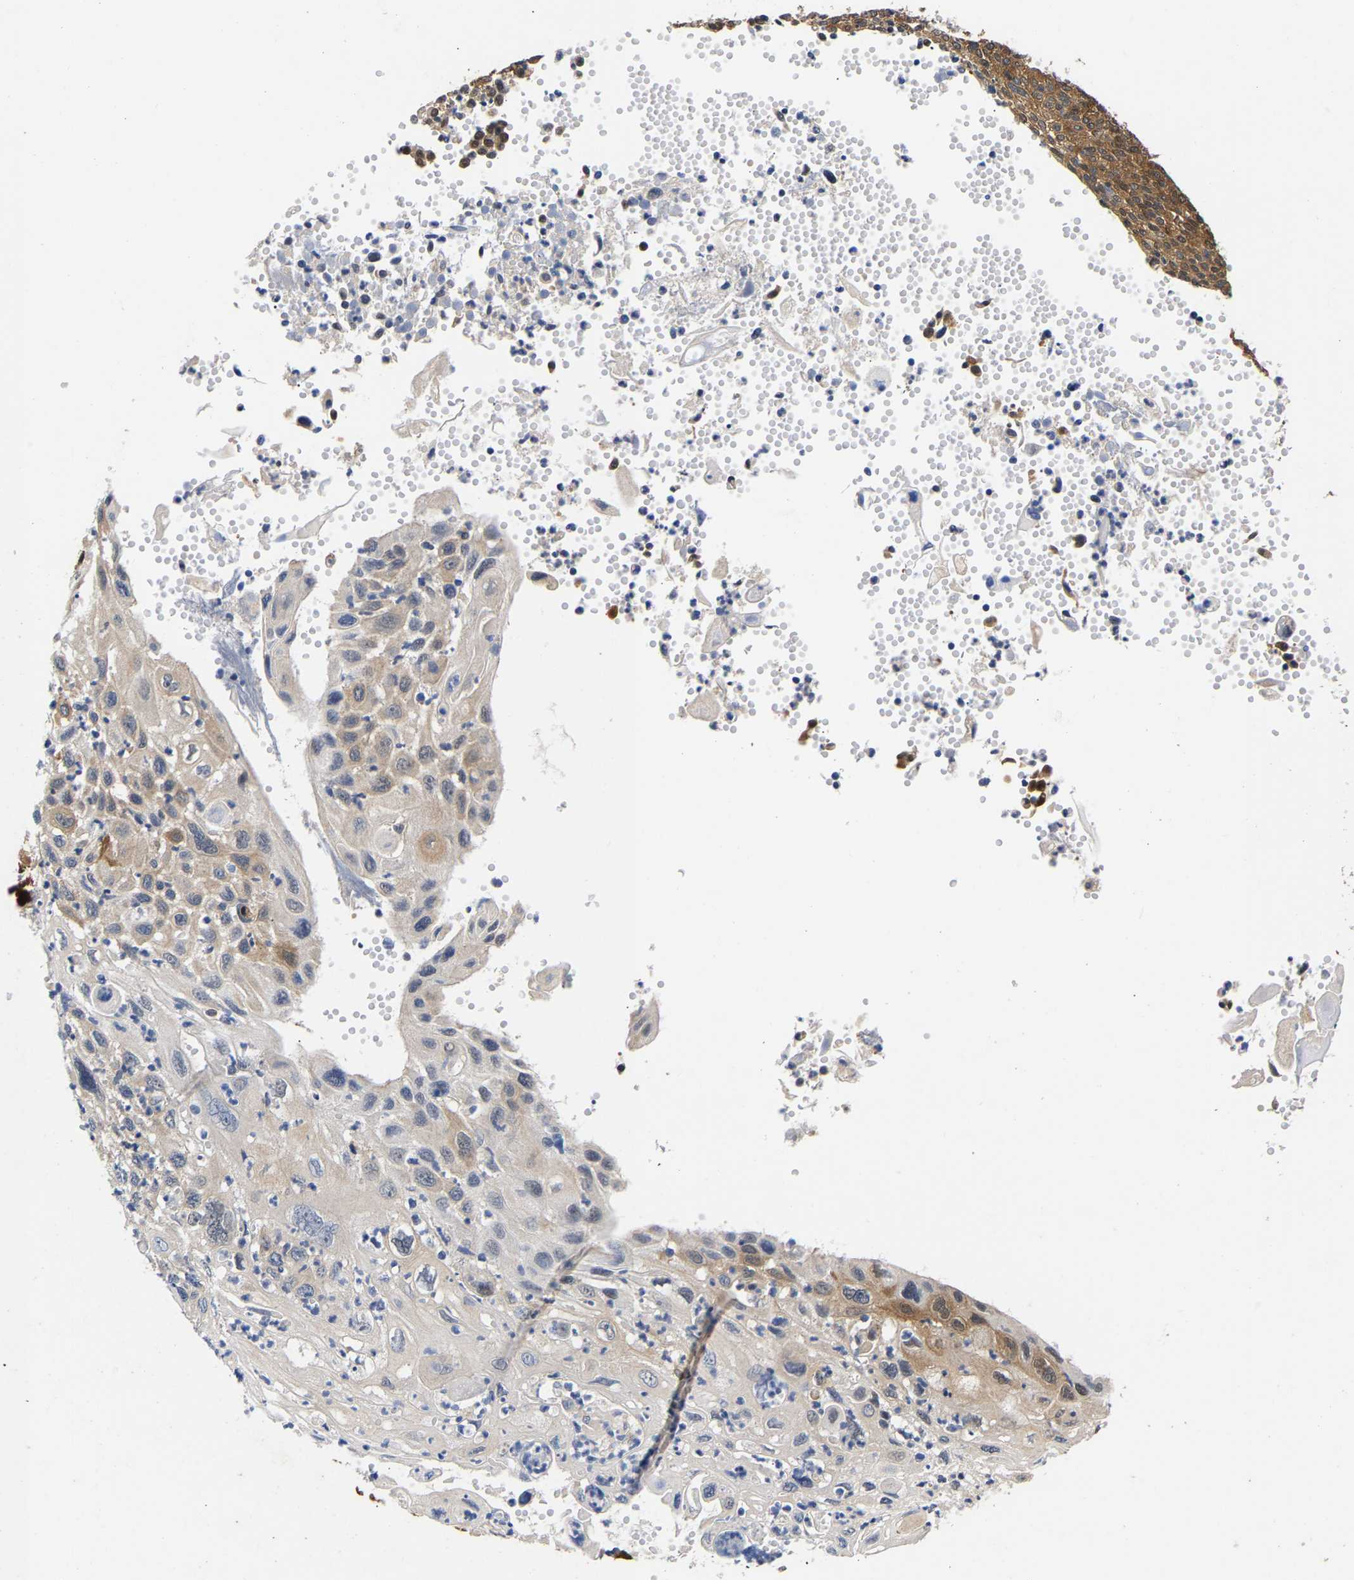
{"staining": {"intensity": "moderate", "quantity": "25%-75%", "location": "cytoplasmic/membranous"}, "tissue": "cervical cancer", "cell_type": "Tumor cells", "image_type": "cancer", "snomed": [{"axis": "morphology", "description": "Squamous cell carcinoma, NOS"}, {"axis": "topography", "description": "Cervix"}], "caption": "The photomicrograph reveals staining of cervical cancer, revealing moderate cytoplasmic/membranous protein staining (brown color) within tumor cells.", "gene": "CCDC6", "patient": {"sex": "female", "age": 70}}